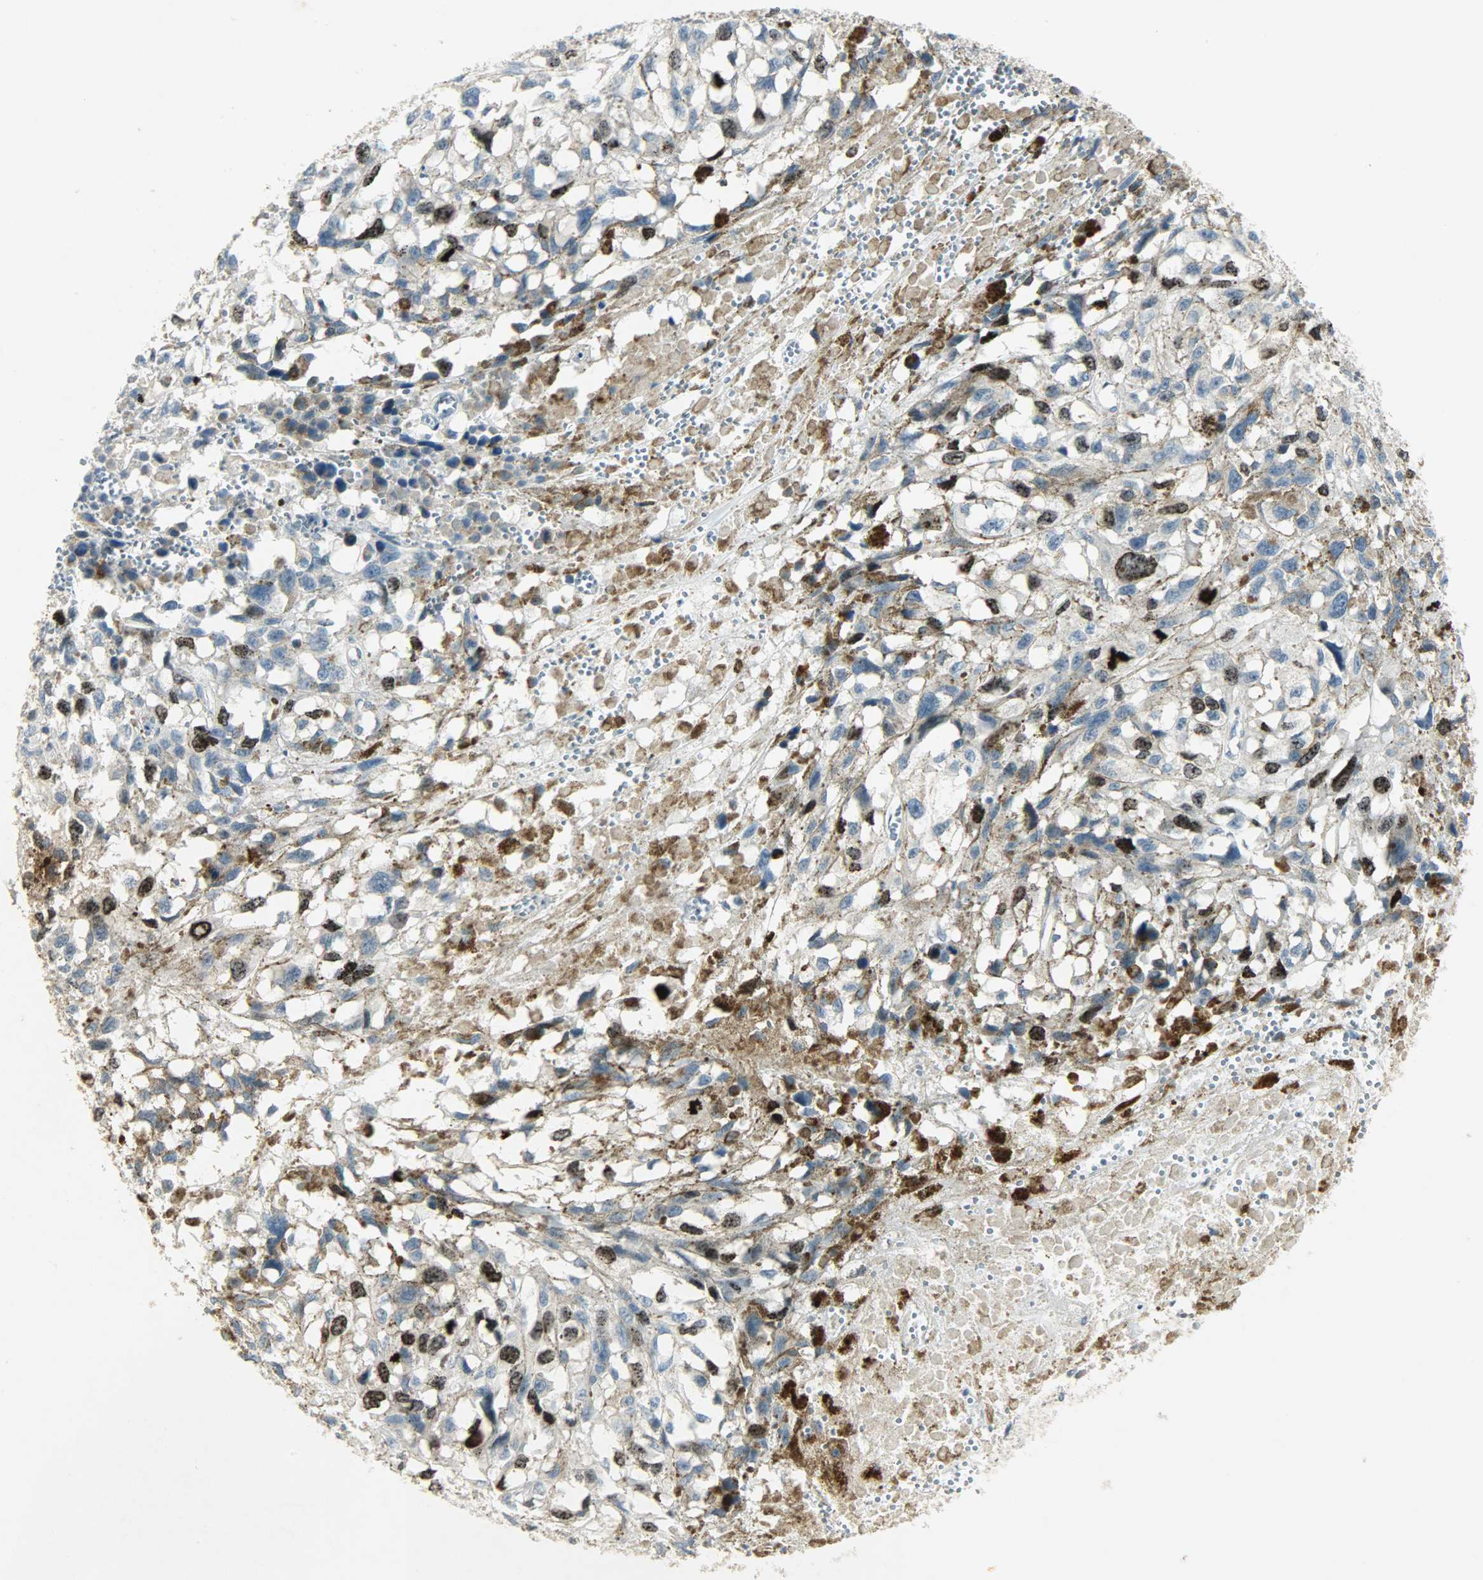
{"staining": {"intensity": "strong", "quantity": "25%-75%", "location": "nuclear"}, "tissue": "melanoma", "cell_type": "Tumor cells", "image_type": "cancer", "snomed": [{"axis": "morphology", "description": "Malignant melanoma, Metastatic site"}, {"axis": "topography", "description": "Lymph node"}], "caption": "Protein expression analysis of human melanoma reveals strong nuclear staining in about 25%-75% of tumor cells.", "gene": "AURKB", "patient": {"sex": "male", "age": 59}}